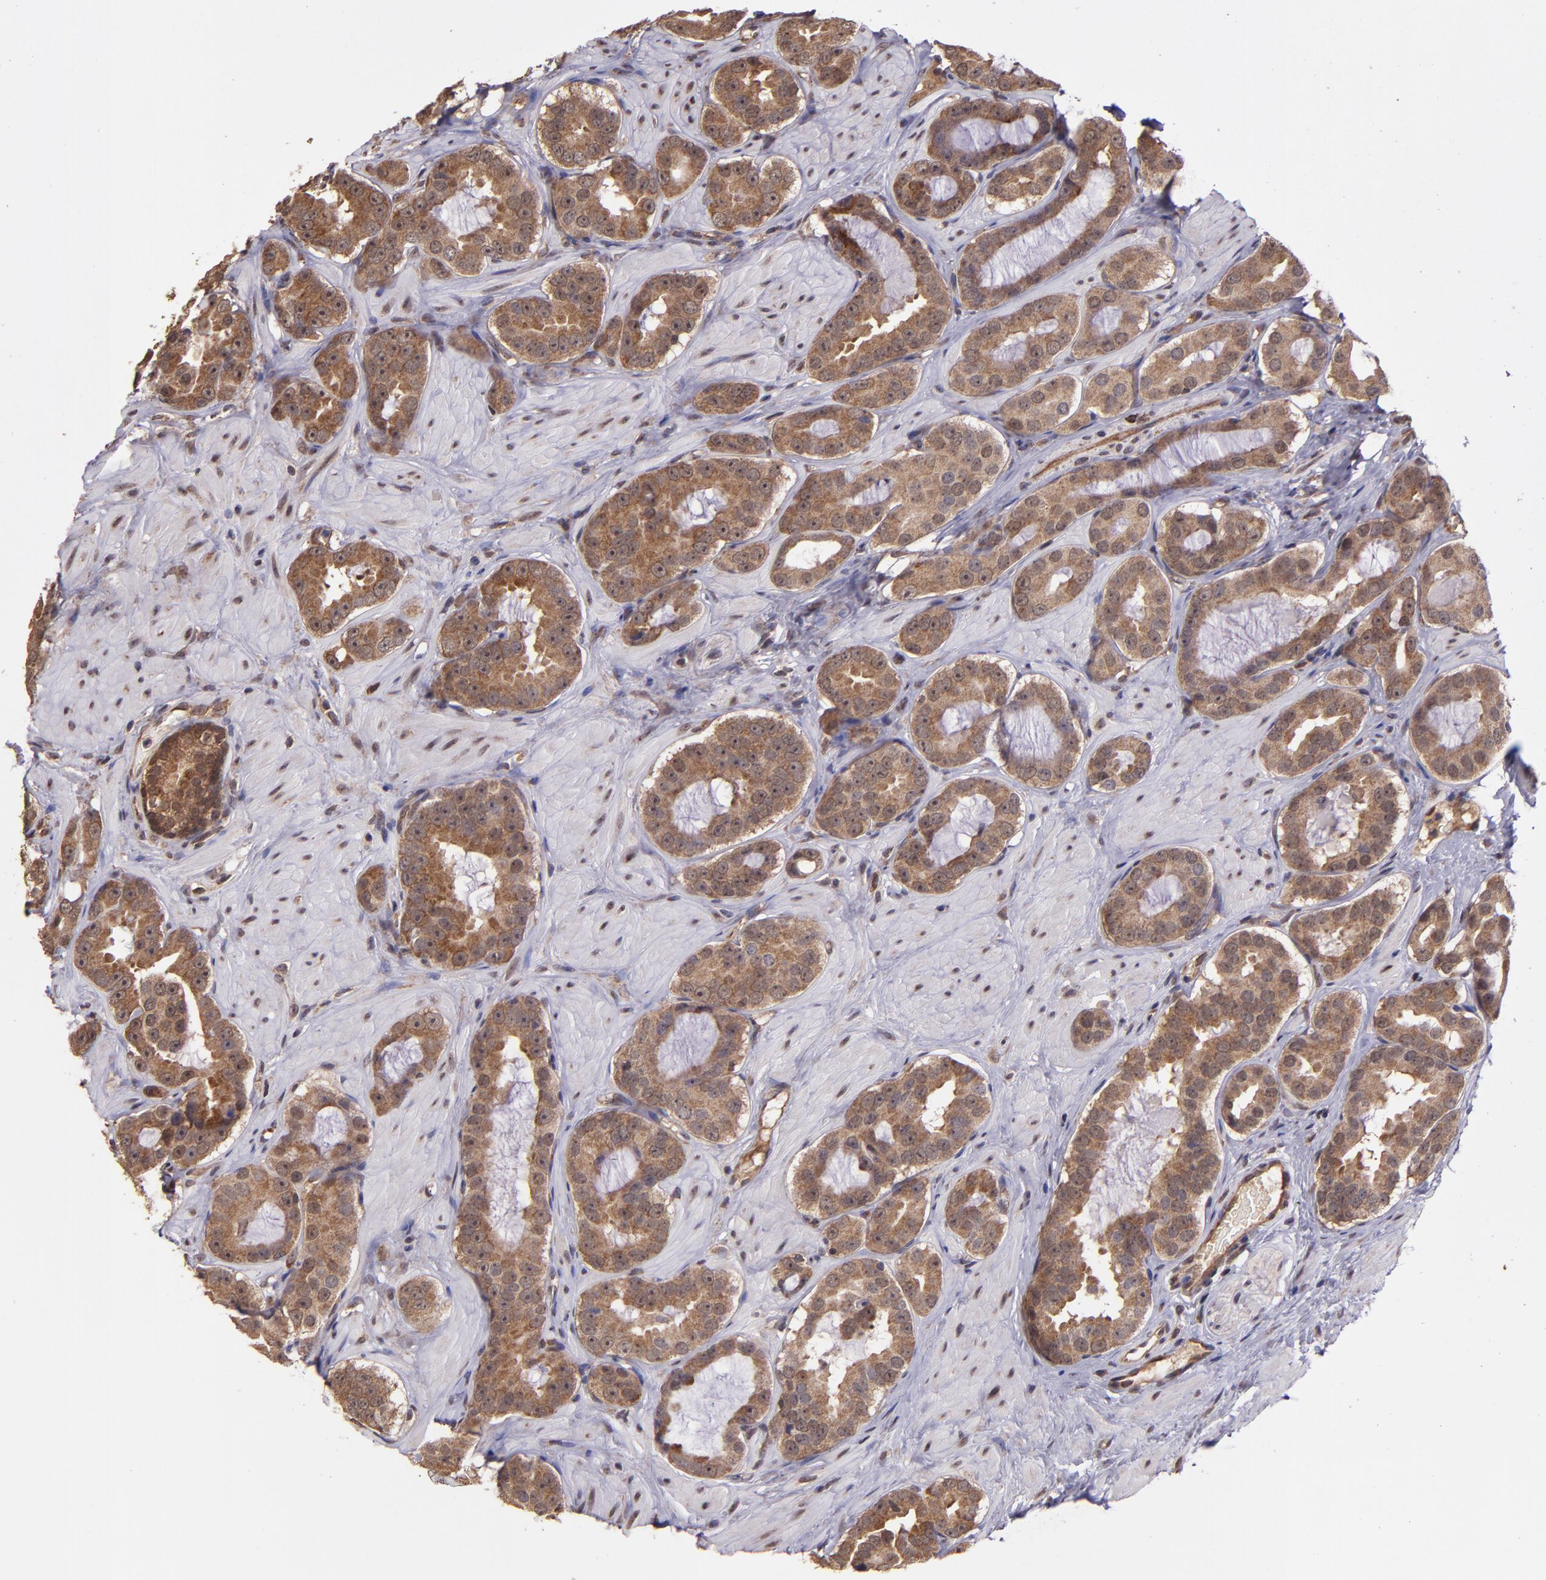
{"staining": {"intensity": "strong", "quantity": ">75%", "location": "cytoplasmic/membranous"}, "tissue": "prostate cancer", "cell_type": "Tumor cells", "image_type": "cancer", "snomed": [{"axis": "morphology", "description": "Adenocarcinoma, Low grade"}, {"axis": "topography", "description": "Prostate"}], "caption": "Low-grade adenocarcinoma (prostate) stained for a protein displays strong cytoplasmic/membranous positivity in tumor cells.", "gene": "USP51", "patient": {"sex": "male", "age": 59}}